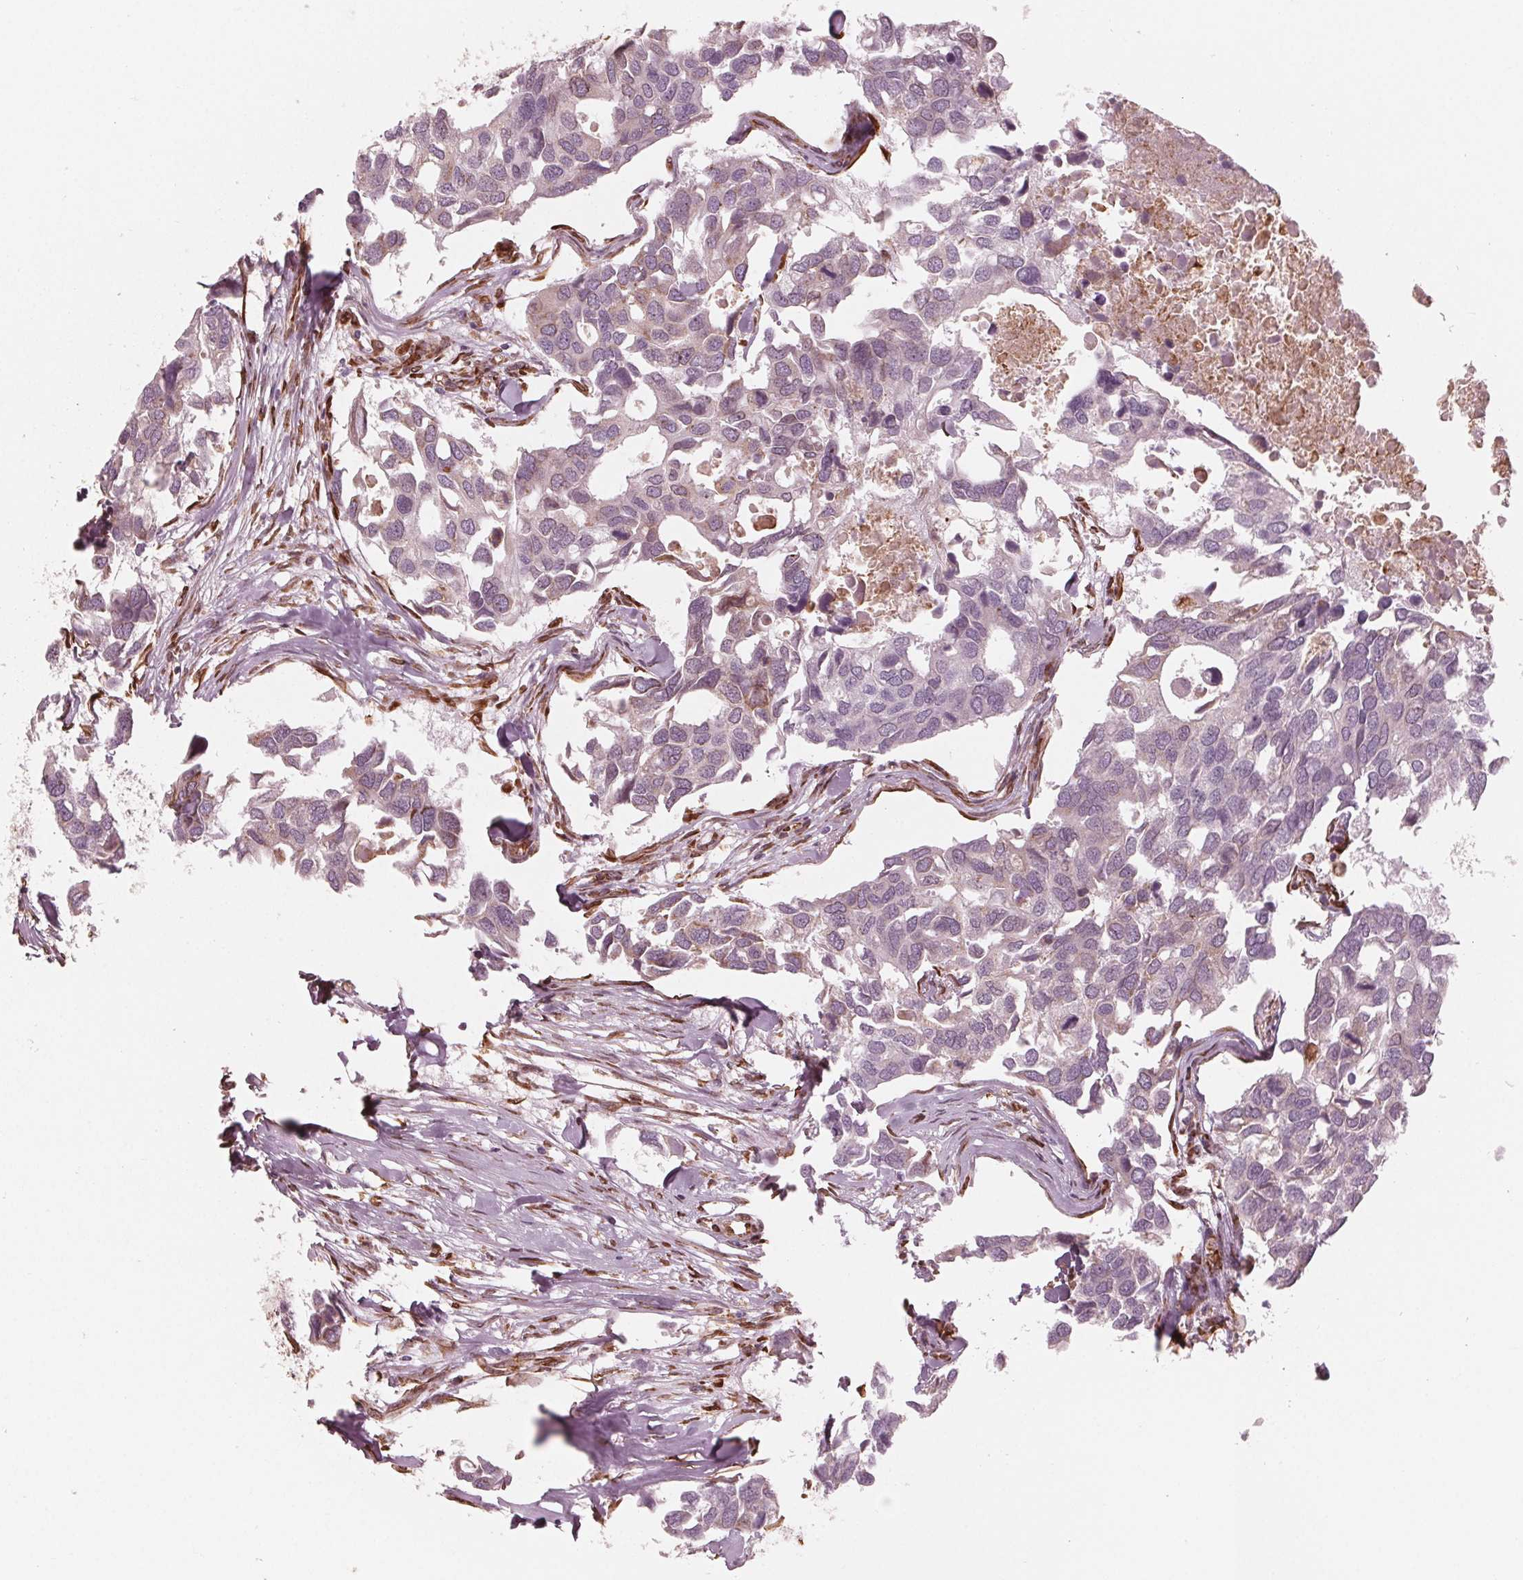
{"staining": {"intensity": "negative", "quantity": "none", "location": "none"}, "tissue": "breast cancer", "cell_type": "Tumor cells", "image_type": "cancer", "snomed": [{"axis": "morphology", "description": "Duct carcinoma"}, {"axis": "topography", "description": "Breast"}], "caption": "Immunohistochemistry of human intraductal carcinoma (breast) exhibits no staining in tumor cells. (Stains: DAB IHC with hematoxylin counter stain, Microscopy: brightfield microscopy at high magnification).", "gene": "IKBIP", "patient": {"sex": "female", "age": 83}}